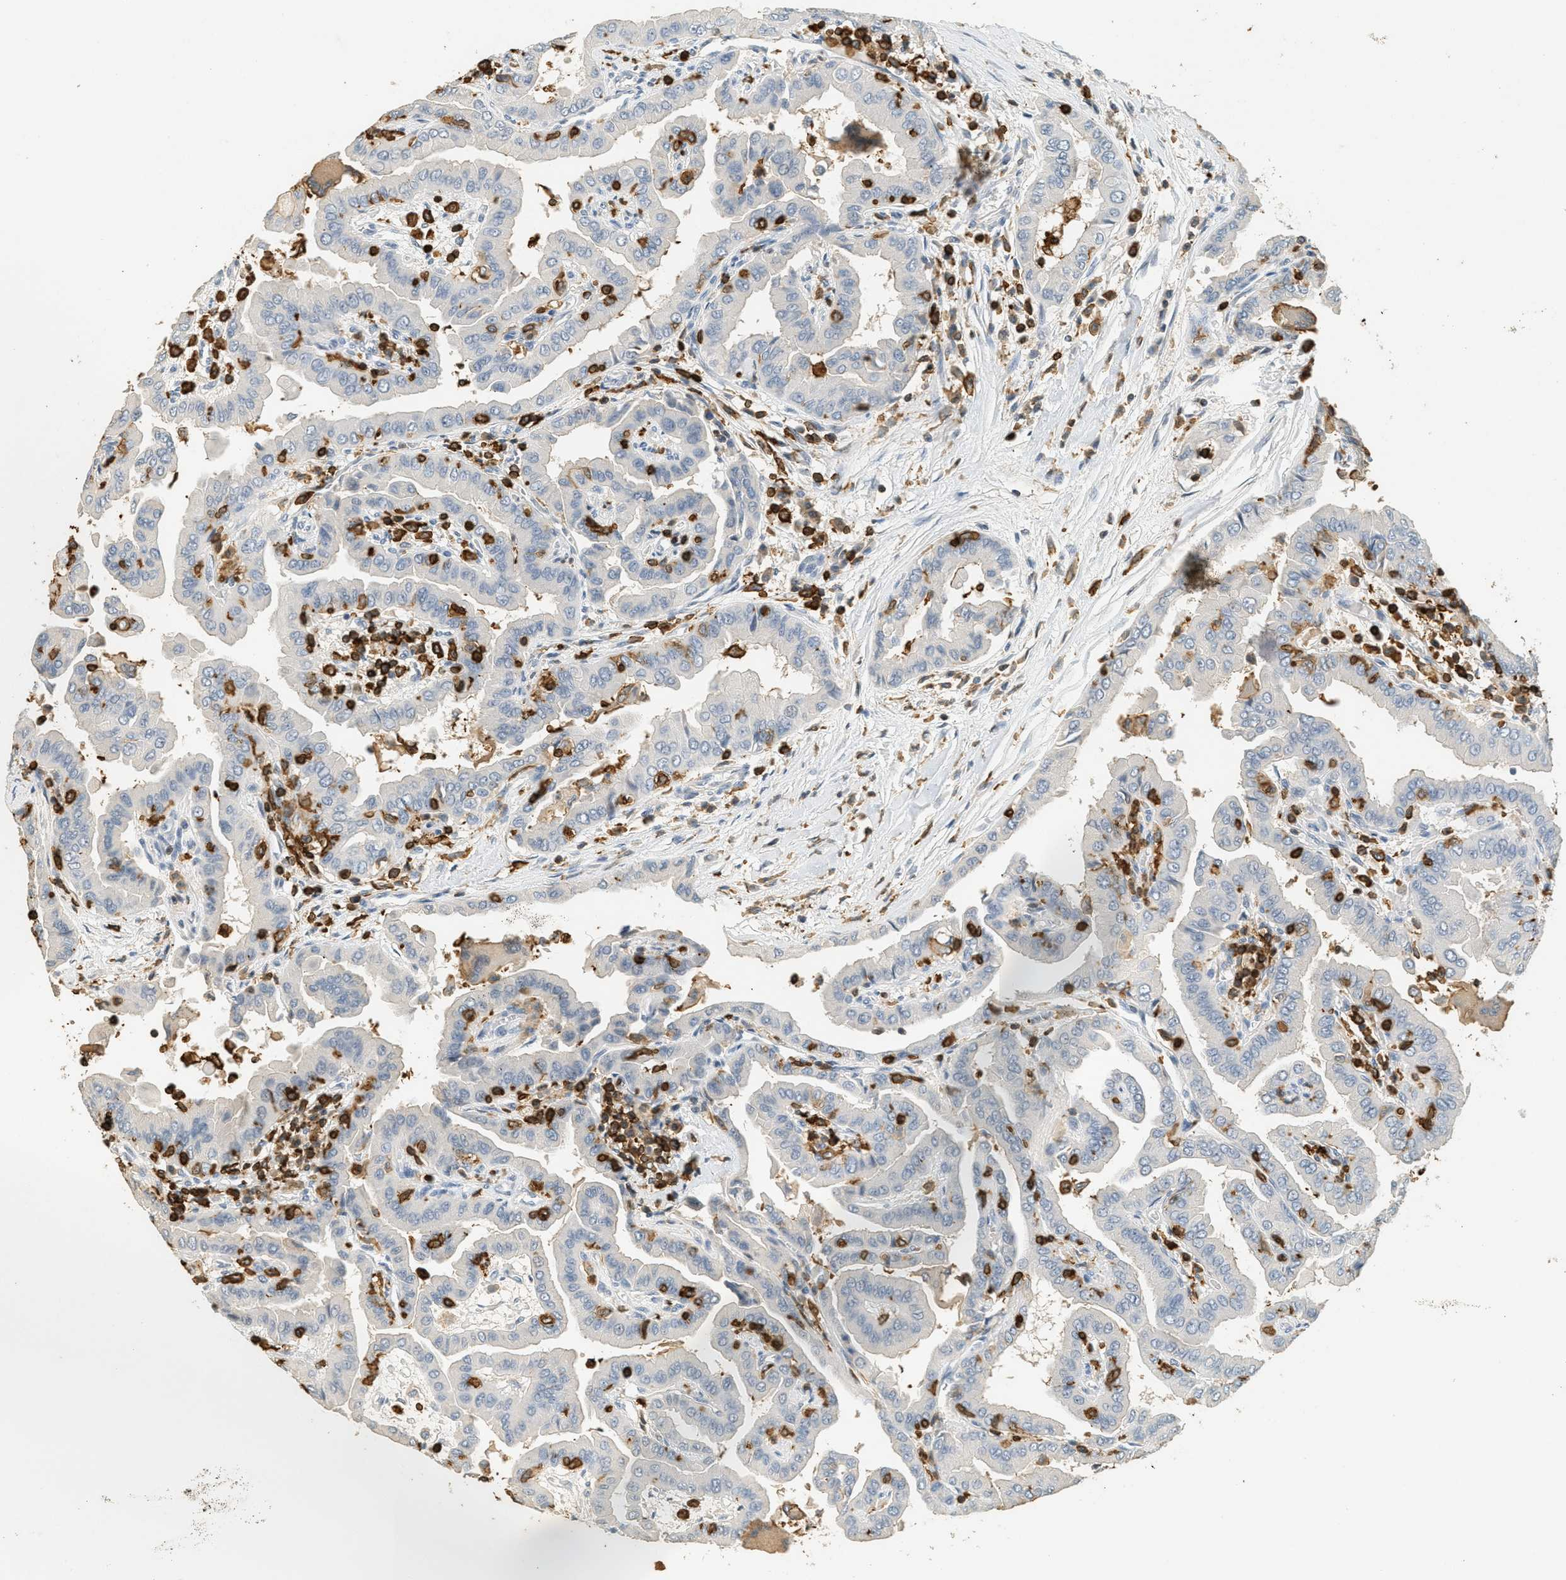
{"staining": {"intensity": "negative", "quantity": "none", "location": "none"}, "tissue": "thyroid cancer", "cell_type": "Tumor cells", "image_type": "cancer", "snomed": [{"axis": "morphology", "description": "Papillary adenocarcinoma, NOS"}, {"axis": "topography", "description": "Thyroid gland"}], "caption": "Immunohistochemistry (IHC) micrograph of neoplastic tissue: papillary adenocarcinoma (thyroid) stained with DAB exhibits no significant protein positivity in tumor cells.", "gene": "LSP1", "patient": {"sex": "male", "age": 33}}